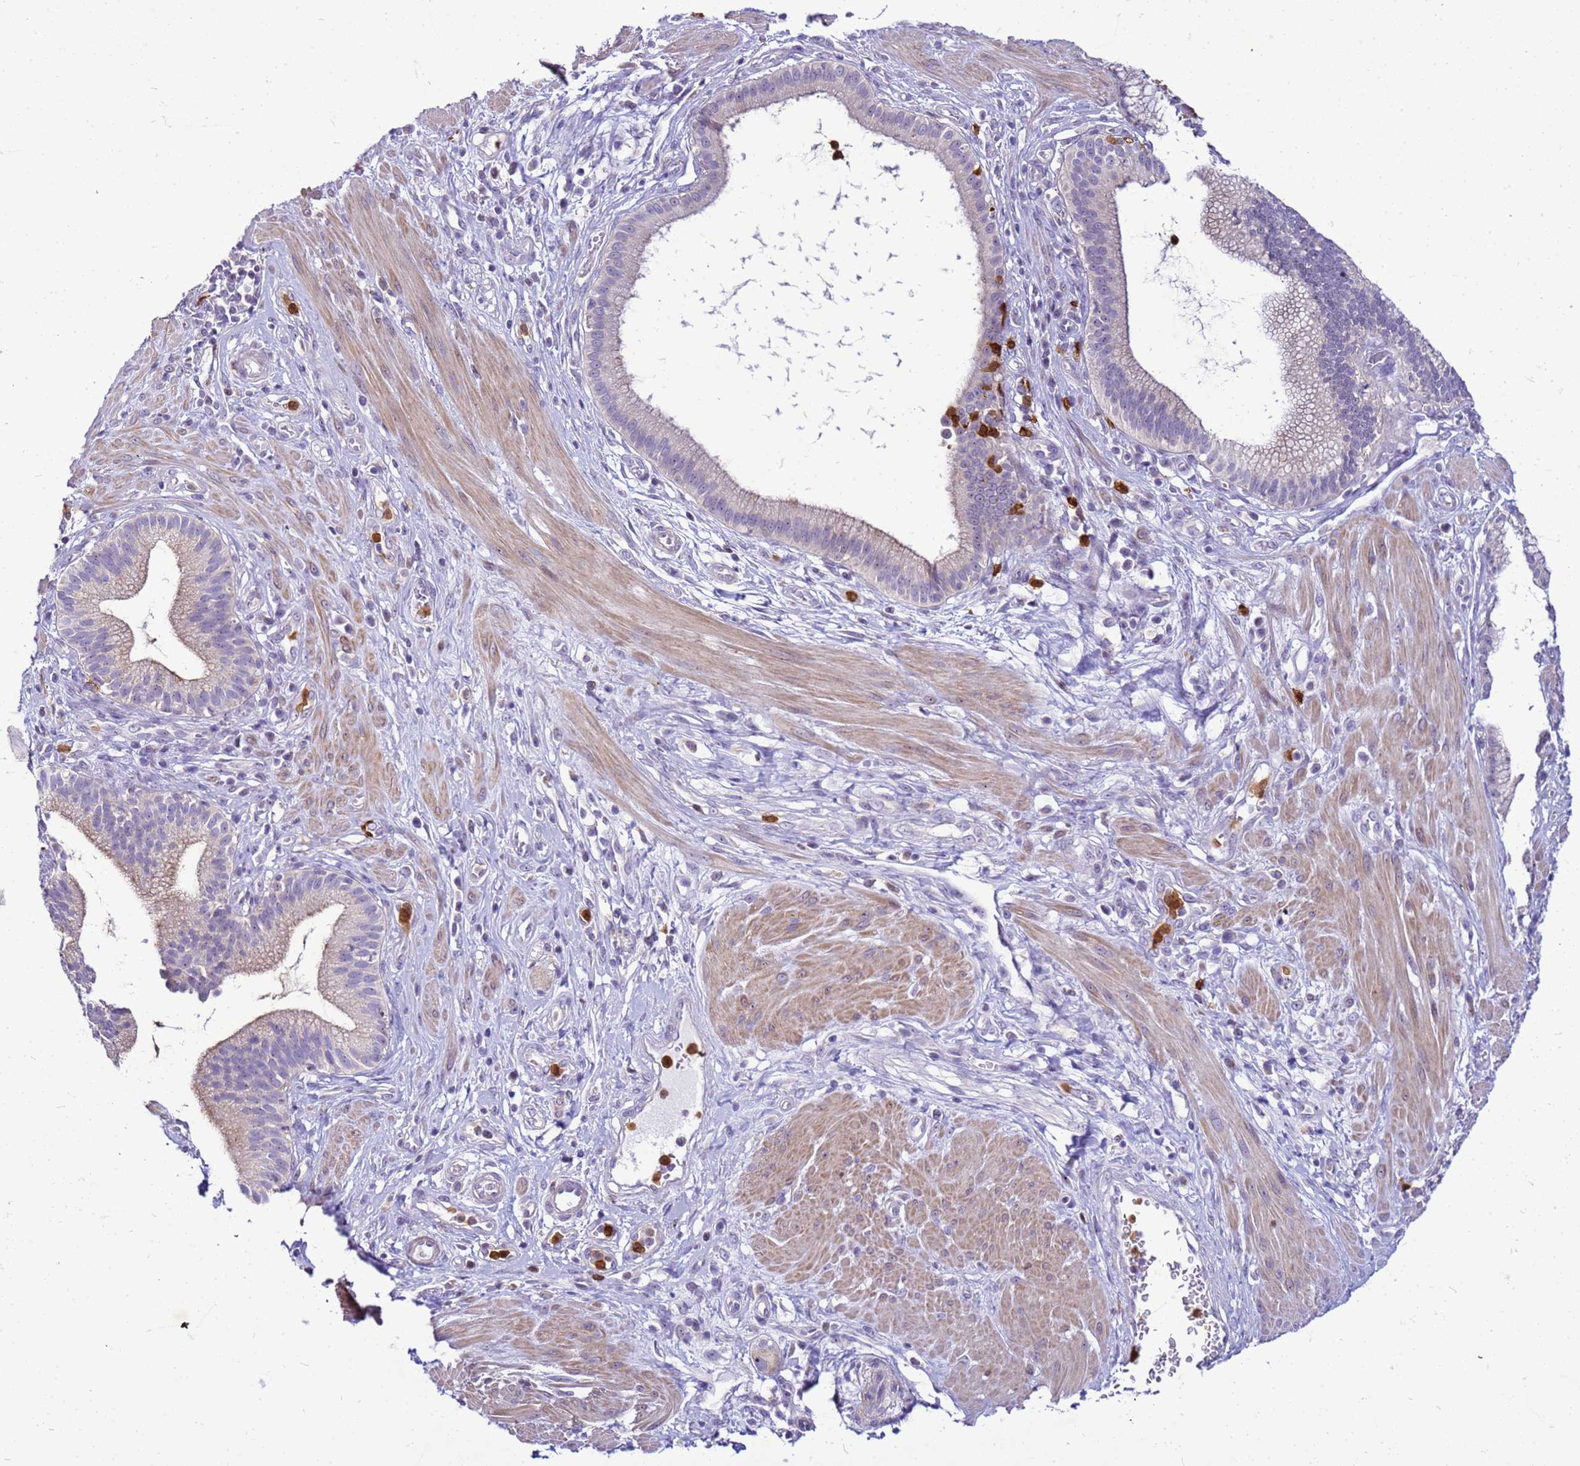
{"staining": {"intensity": "weak", "quantity": "<25%", "location": "cytoplasmic/membranous,nuclear"}, "tissue": "pancreatic cancer", "cell_type": "Tumor cells", "image_type": "cancer", "snomed": [{"axis": "morphology", "description": "Adenocarcinoma, NOS"}, {"axis": "topography", "description": "Pancreas"}], "caption": "Immunohistochemistry photomicrograph of neoplastic tissue: adenocarcinoma (pancreatic) stained with DAB (3,3'-diaminobenzidine) demonstrates no significant protein staining in tumor cells. Brightfield microscopy of immunohistochemistry (IHC) stained with DAB (brown) and hematoxylin (blue), captured at high magnification.", "gene": "VPS4B", "patient": {"sex": "male", "age": 72}}